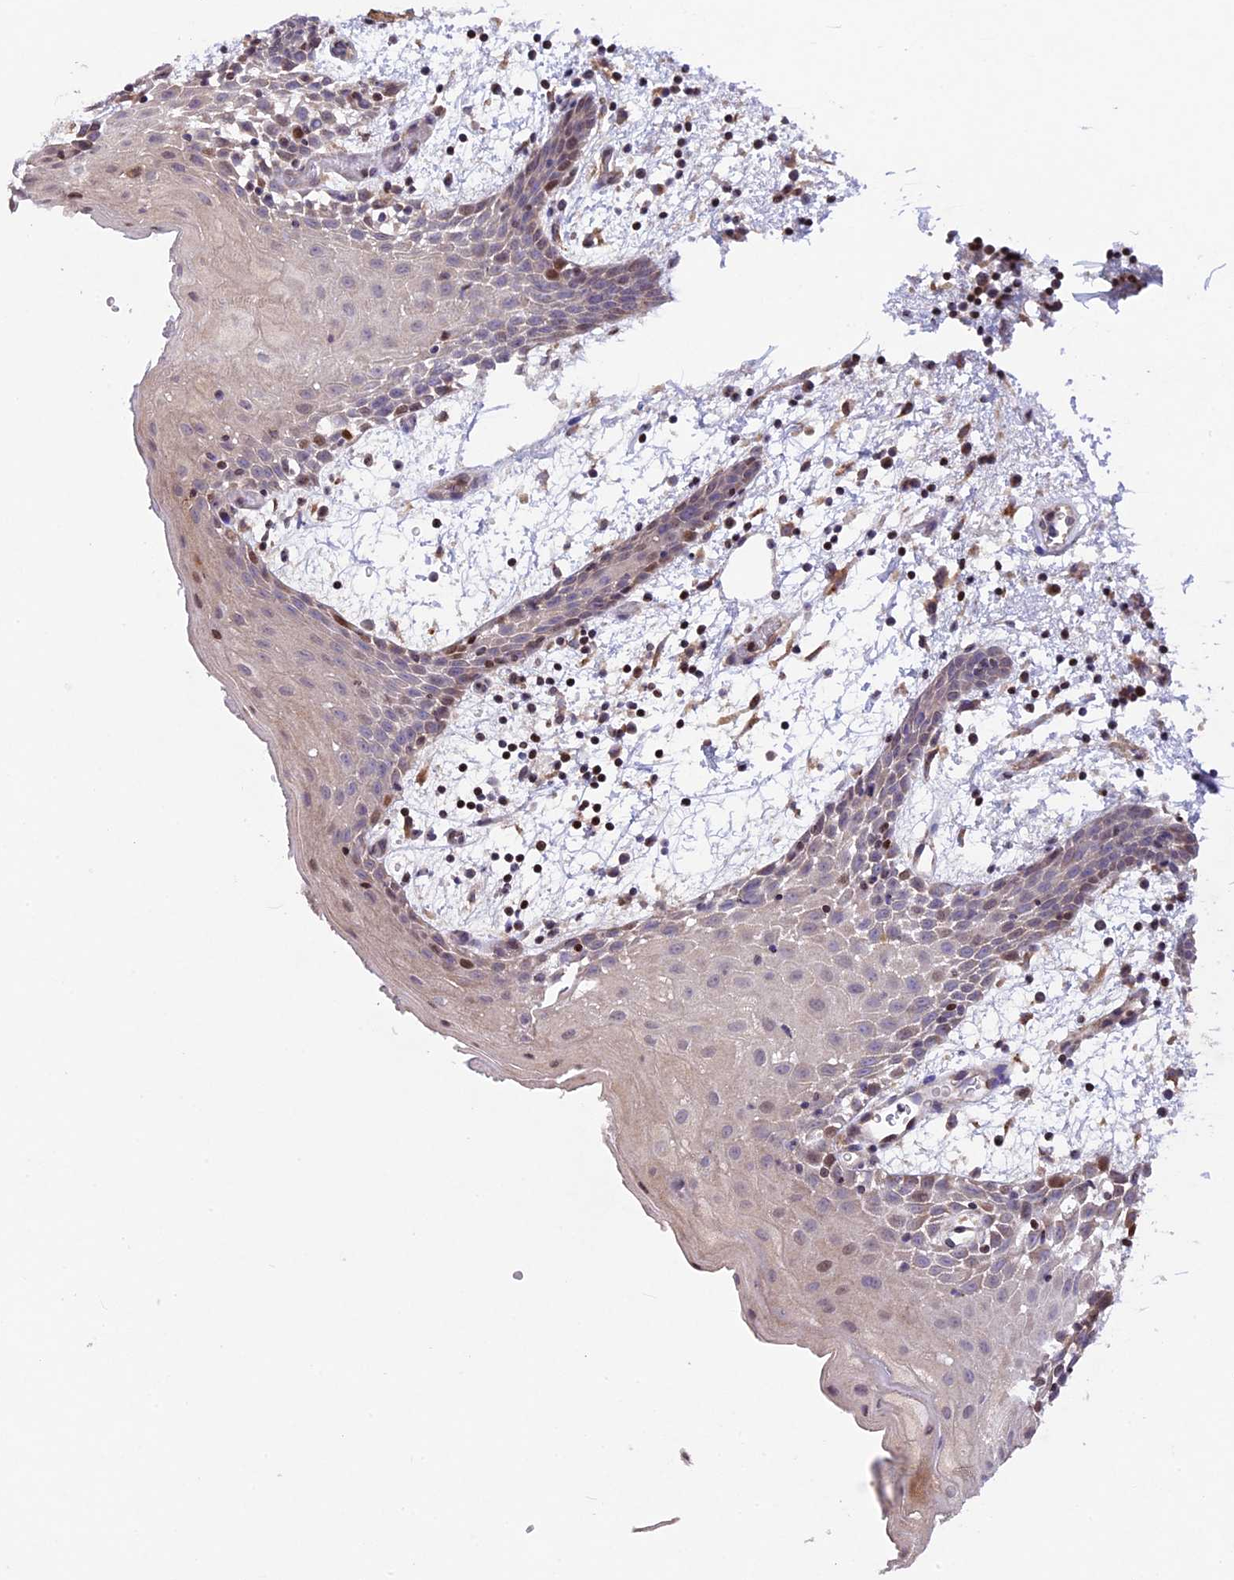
{"staining": {"intensity": "moderate", "quantity": "<25%", "location": "cytoplasmic/membranous,nuclear"}, "tissue": "oral mucosa", "cell_type": "Squamous epithelial cells", "image_type": "normal", "snomed": [{"axis": "morphology", "description": "Normal tissue, NOS"}, {"axis": "topography", "description": "Skeletal muscle"}, {"axis": "topography", "description": "Oral tissue"}, {"axis": "topography", "description": "Salivary gland"}, {"axis": "topography", "description": "Peripheral nerve tissue"}], "caption": "Moderate cytoplasmic/membranous,nuclear expression for a protein is appreciated in approximately <25% of squamous epithelial cells of normal oral mucosa using immunohistochemistry.", "gene": "MAN2C1", "patient": {"sex": "male", "age": 54}}